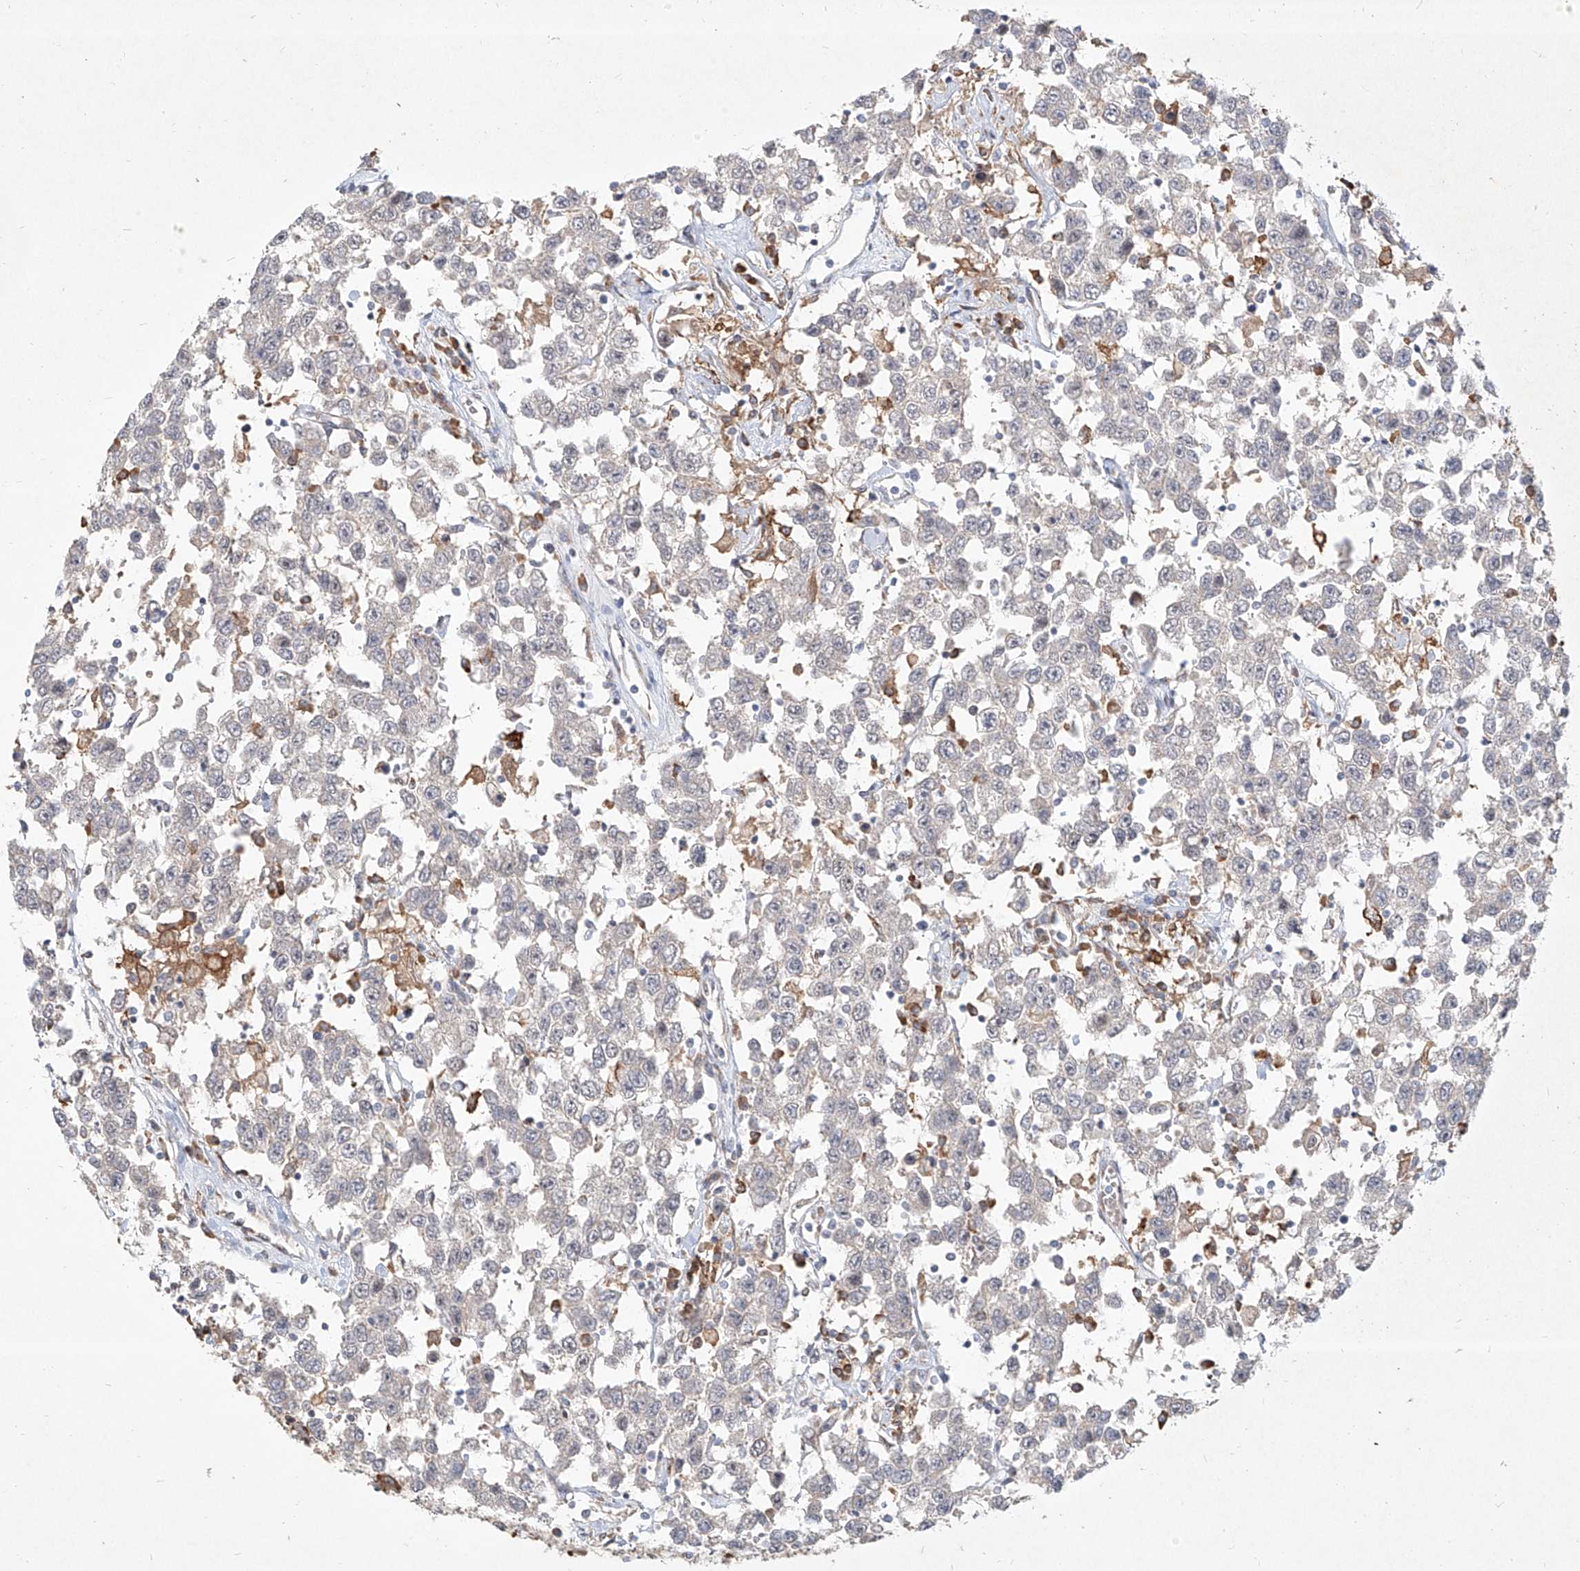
{"staining": {"intensity": "negative", "quantity": "none", "location": "none"}, "tissue": "testis cancer", "cell_type": "Tumor cells", "image_type": "cancer", "snomed": [{"axis": "morphology", "description": "Seminoma, NOS"}, {"axis": "topography", "description": "Testis"}], "caption": "The photomicrograph reveals no significant positivity in tumor cells of testis seminoma.", "gene": "CD209", "patient": {"sex": "male", "age": 41}}